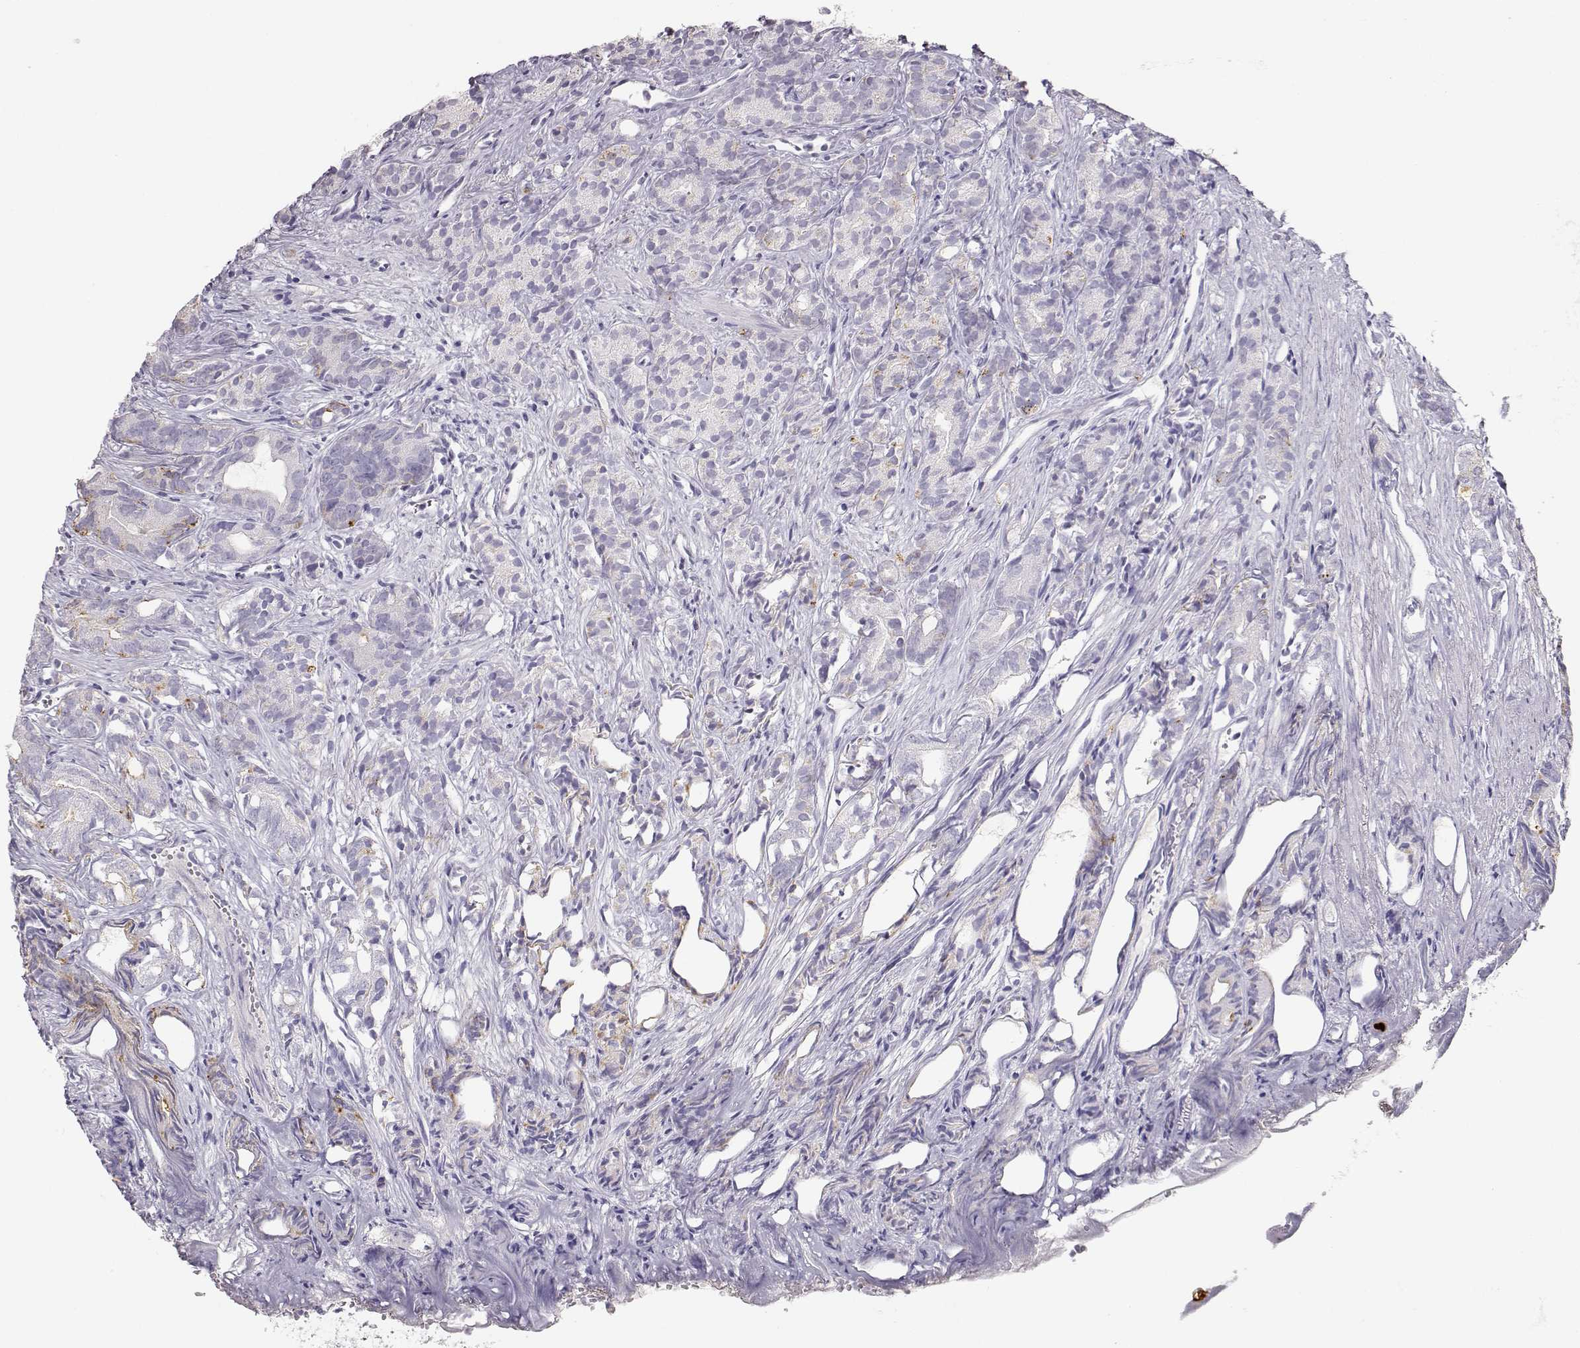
{"staining": {"intensity": "weak", "quantity": "<25%", "location": "cytoplasmic/membranous"}, "tissue": "prostate cancer", "cell_type": "Tumor cells", "image_type": "cancer", "snomed": [{"axis": "morphology", "description": "Adenocarcinoma, High grade"}, {"axis": "topography", "description": "Prostate"}], "caption": "Immunohistochemistry of prostate cancer displays no staining in tumor cells.", "gene": "LEPR", "patient": {"sex": "male", "age": 84}}